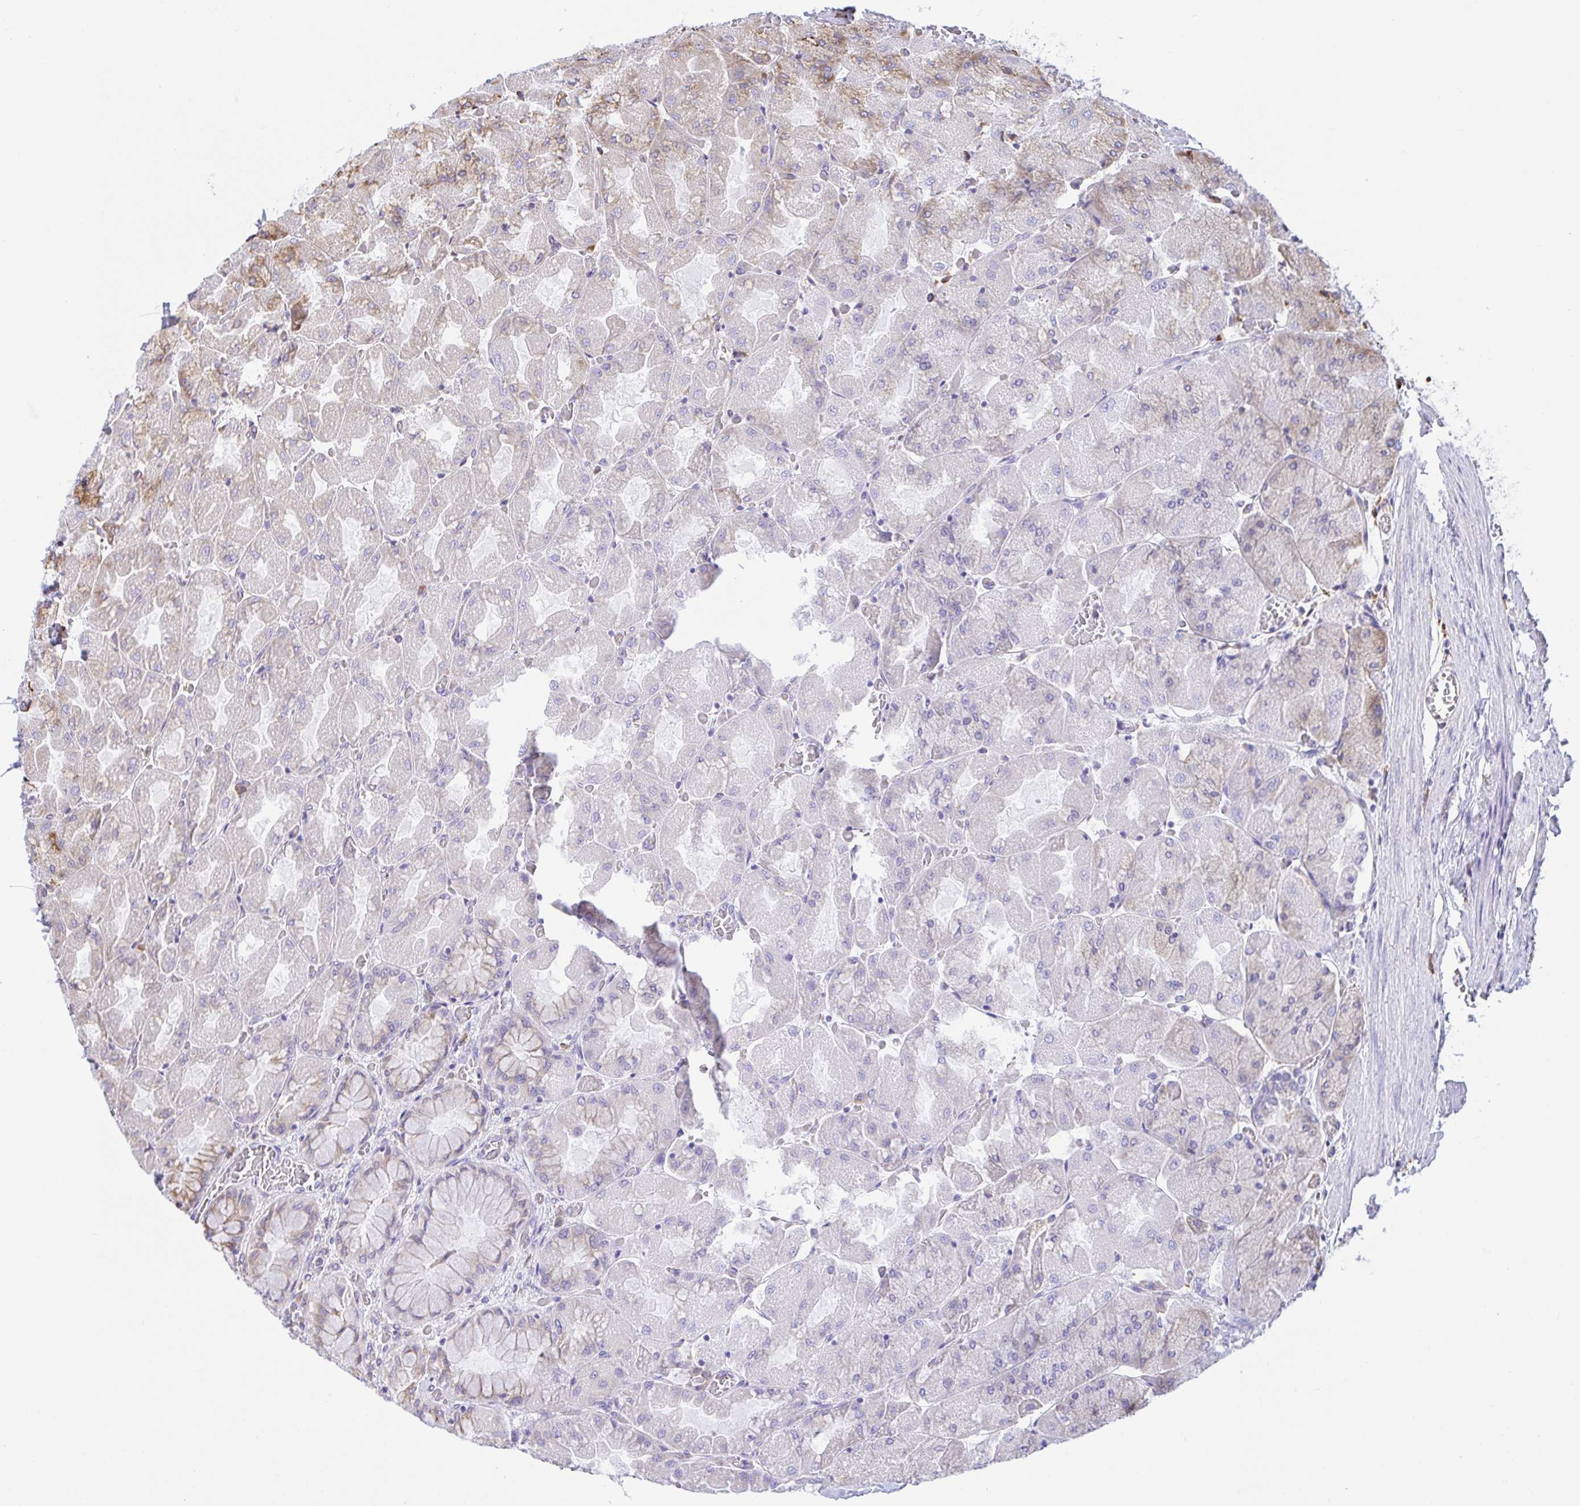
{"staining": {"intensity": "weak", "quantity": "<25%", "location": "cytoplasmic/membranous"}, "tissue": "stomach", "cell_type": "Glandular cells", "image_type": "normal", "snomed": [{"axis": "morphology", "description": "Normal tissue, NOS"}, {"axis": "topography", "description": "Stomach"}], "caption": "Immunohistochemistry photomicrograph of benign stomach stained for a protein (brown), which exhibits no expression in glandular cells.", "gene": "CLGN", "patient": {"sex": "female", "age": 61}}